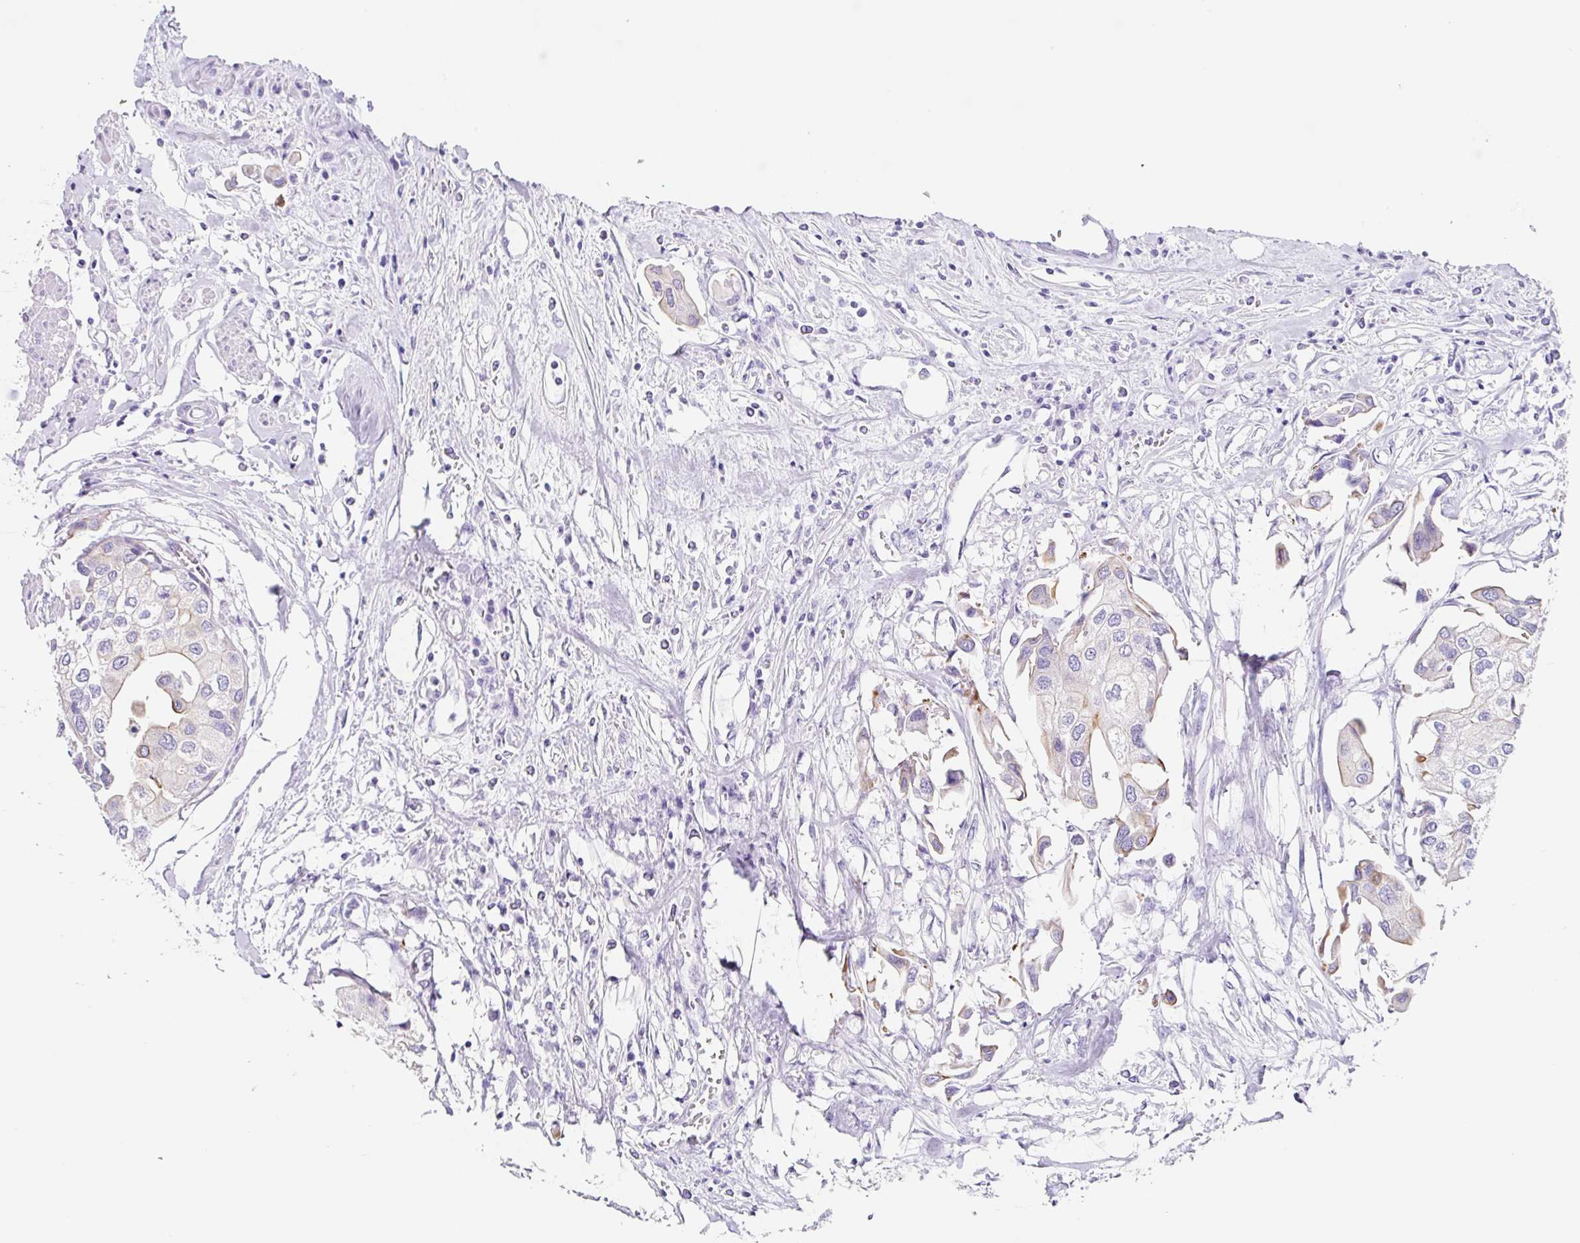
{"staining": {"intensity": "negative", "quantity": "none", "location": "none"}, "tissue": "urothelial cancer", "cell_type": "Tumor cells", "image_type": "cancer", "snomed": [{"axis": "morphology", "description": "Urothelial carcinoma, High grade"}, {"axis": "topography", "description": "Urinary bladder"}], "caption": "Immunohistochemistry micrograph of neoplastic tissue: high-grade urothelial carcinoma stained with DAB (3,3'-diaminobenzidine) reveals no significant protein staining in tumor cells. (Immunohistochemistry, brightfield microscopy, high magnification).", "gene": "CLDND2", "patient": {"sex": "male", "age": 64}}